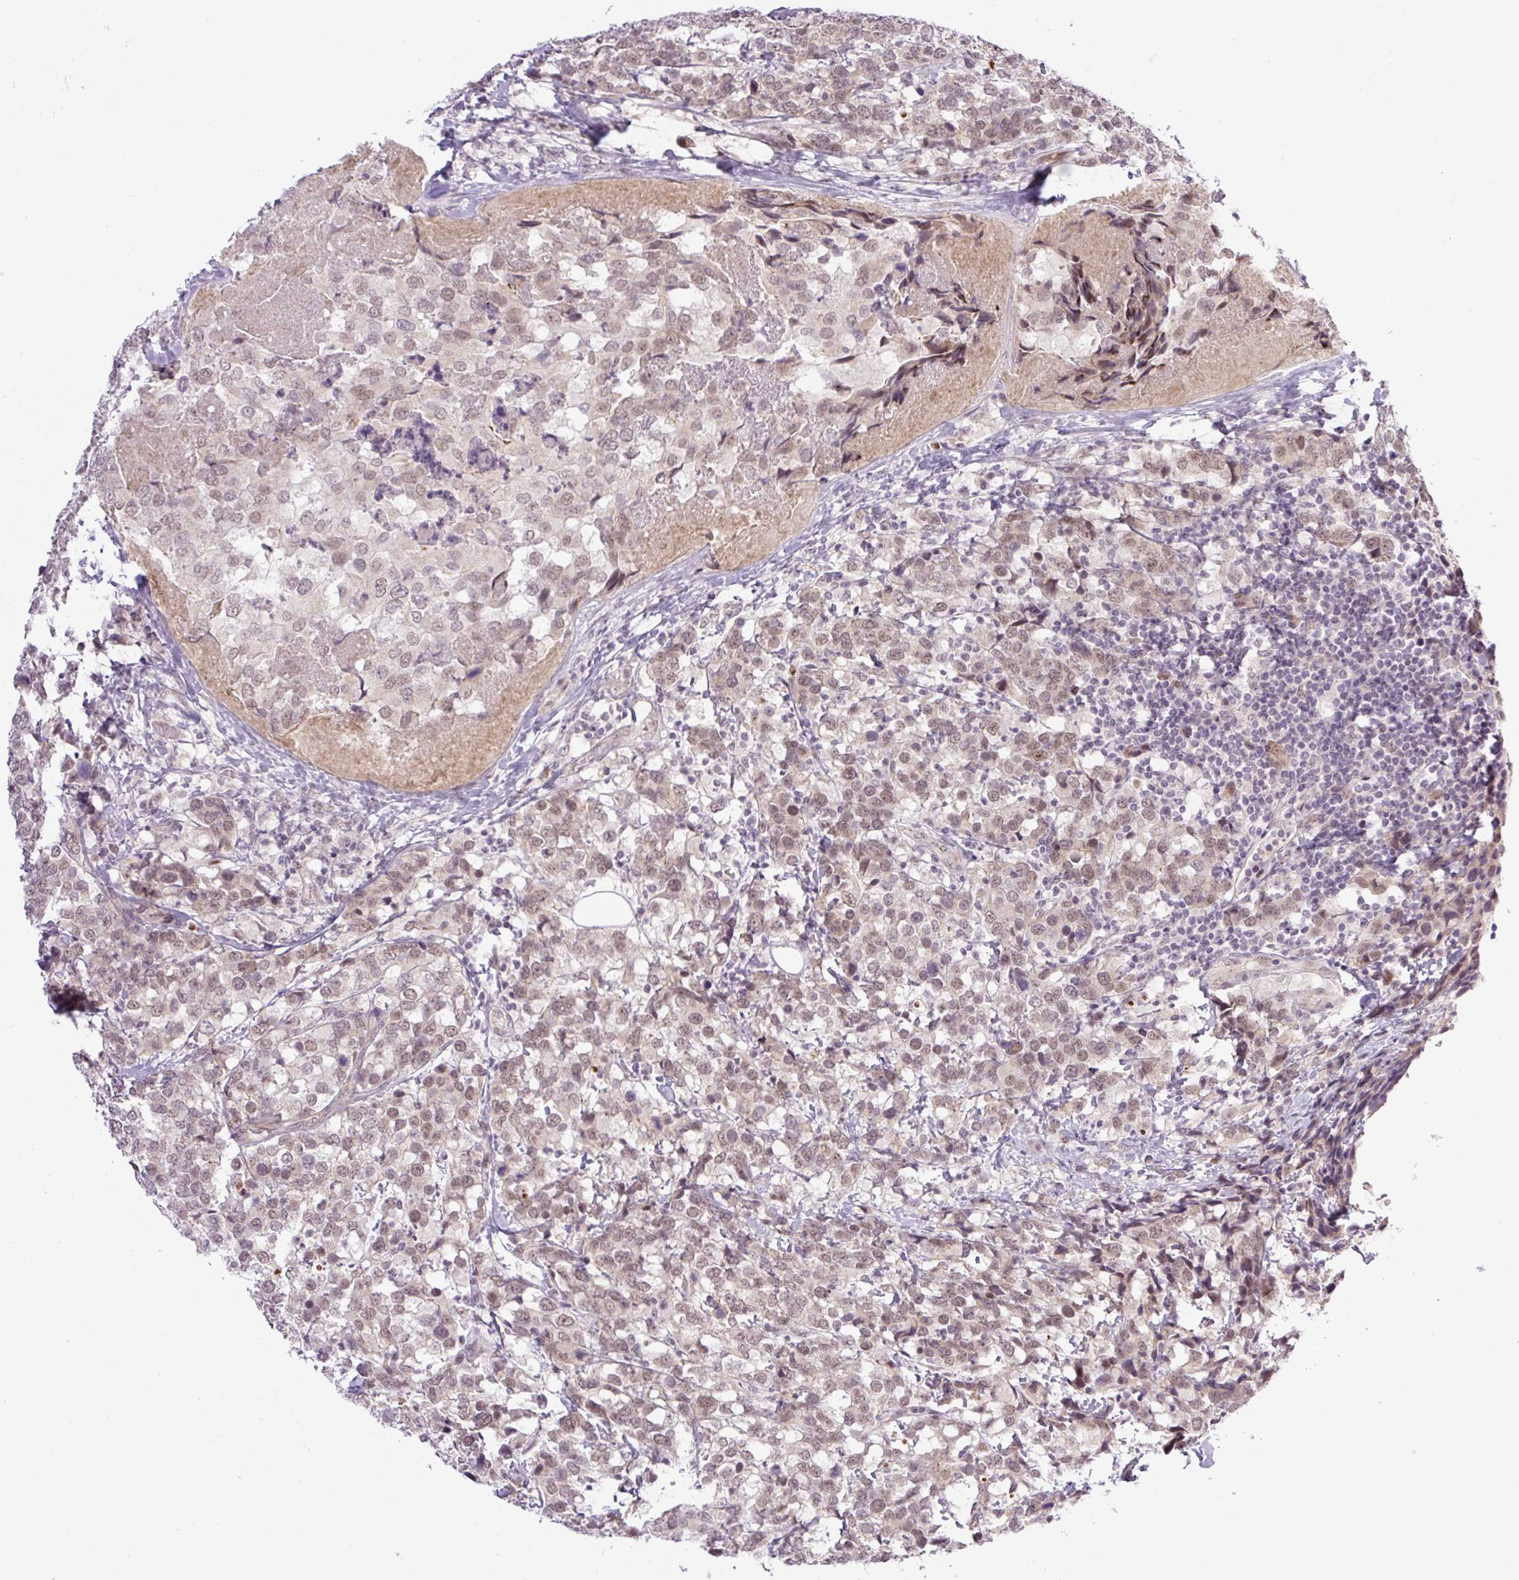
{"staining": {"intensity": "moderate", "quantity": "25%-75%", "location": "nuclear"}, "tissue": "breast cancer", "cell_type": "Tumor cells", "image_type": "cancer", "snomed": [{"axis": "morphology", "description": "Lobular carcinoma"}, {"axis": "topography", "description": "Breast"}], "caption": "Tumor cells exhibit moderate nuclear positivity in about 25%-75% of cells in lobular carcinoma (breast).", "gene": "ICE1", "patient": {"sex": "female", "age": 59}}